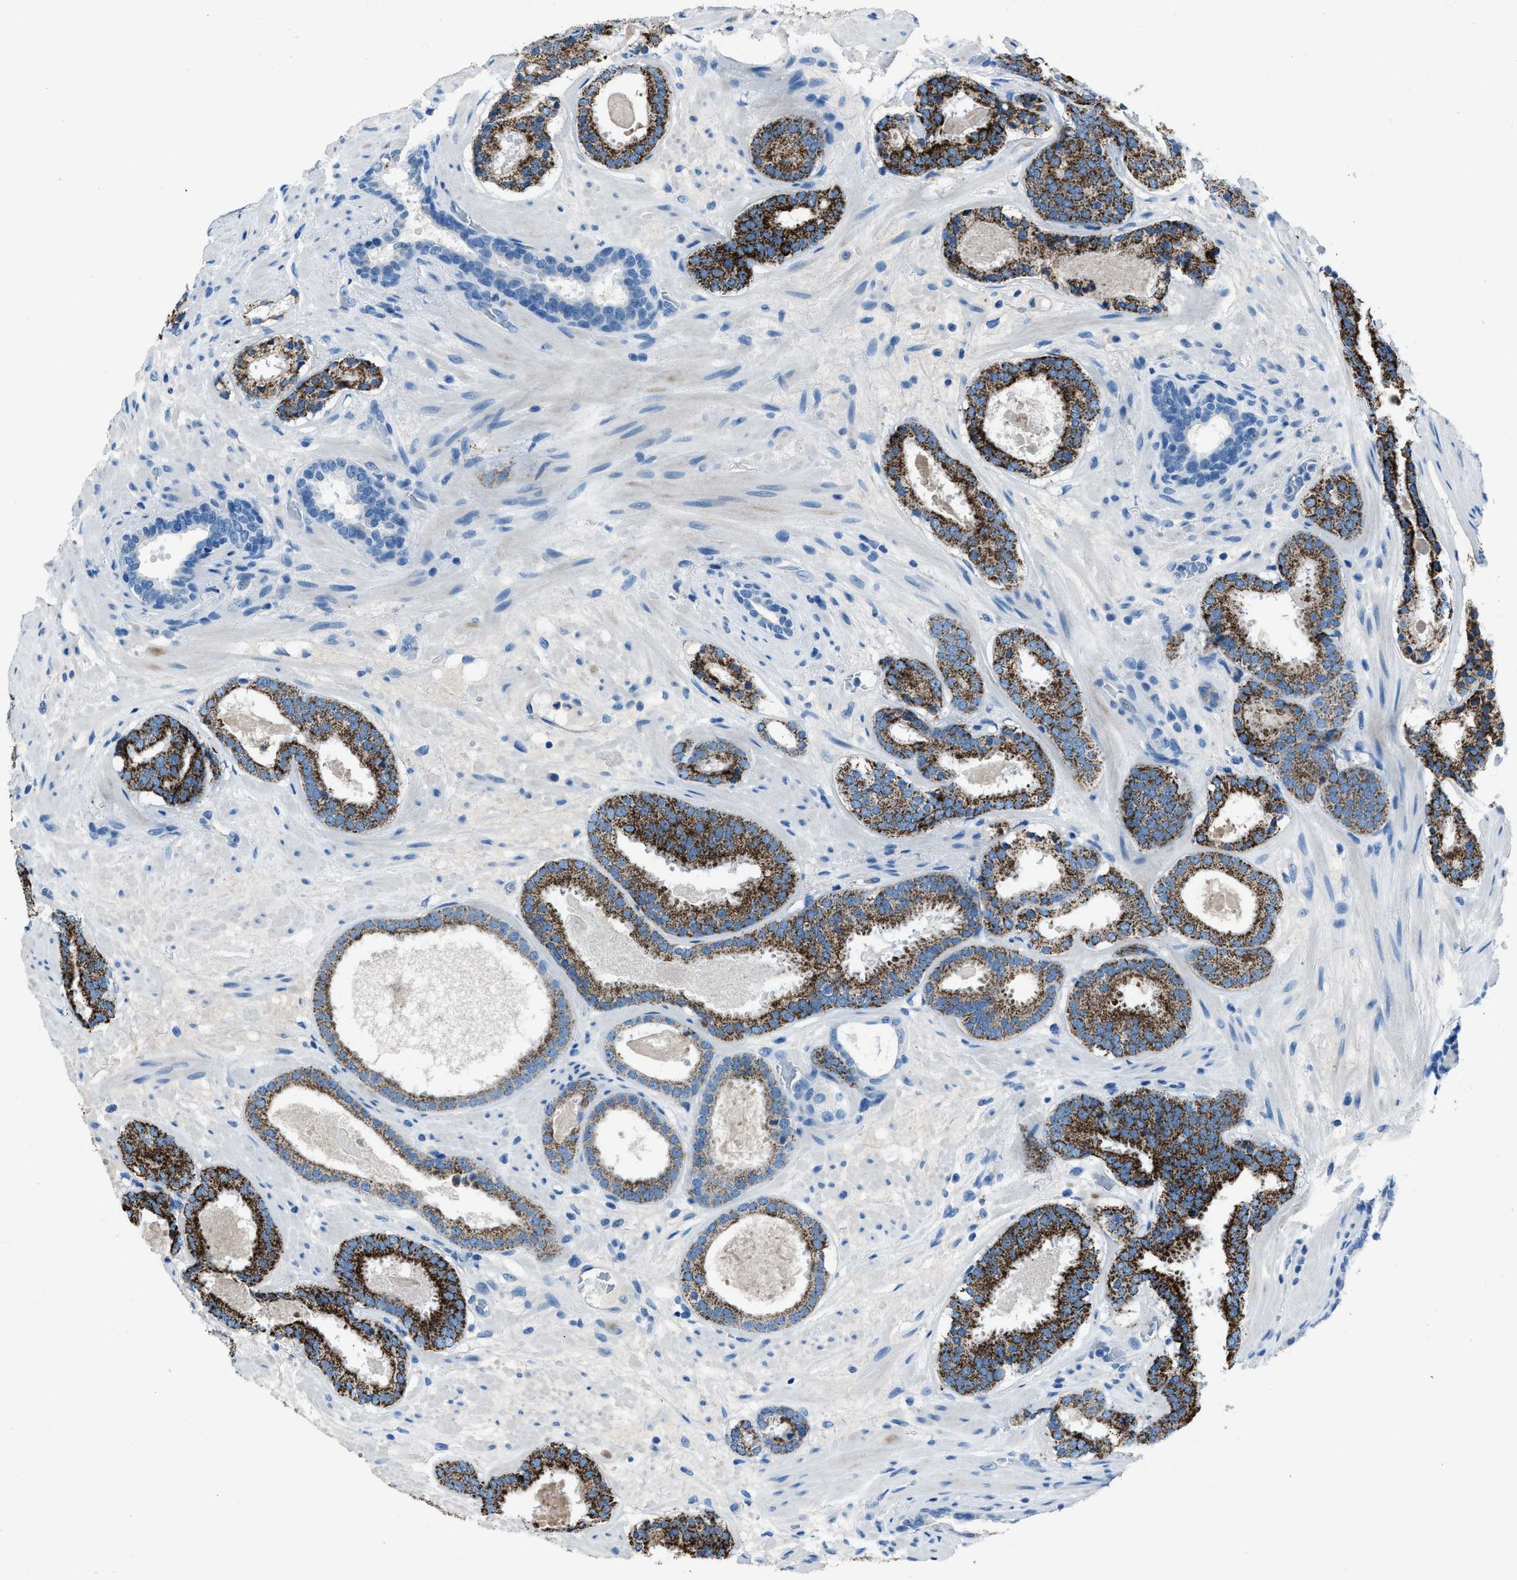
{"staining": {"intensity": "strong", "quantity": ">75%", "location": "cytoplasmic/membranous"}, "tissue": "prostate cancer", "cell_type": "Tumor cells", "image_type": "cancer", "snomed": [{"axis": "morphology", "description": "Adenocarcinoma, Low grade"}, {"axis": "topography", "description": "Prostate"}], "caption": "Strong cytoplasmic/membranous staining is appreciated in approximately >75% of tumor cells in prostate adenocarcinoma (low-grade).", "gene": "AMACR", "patient": {"sex": "male", "age": 69}}